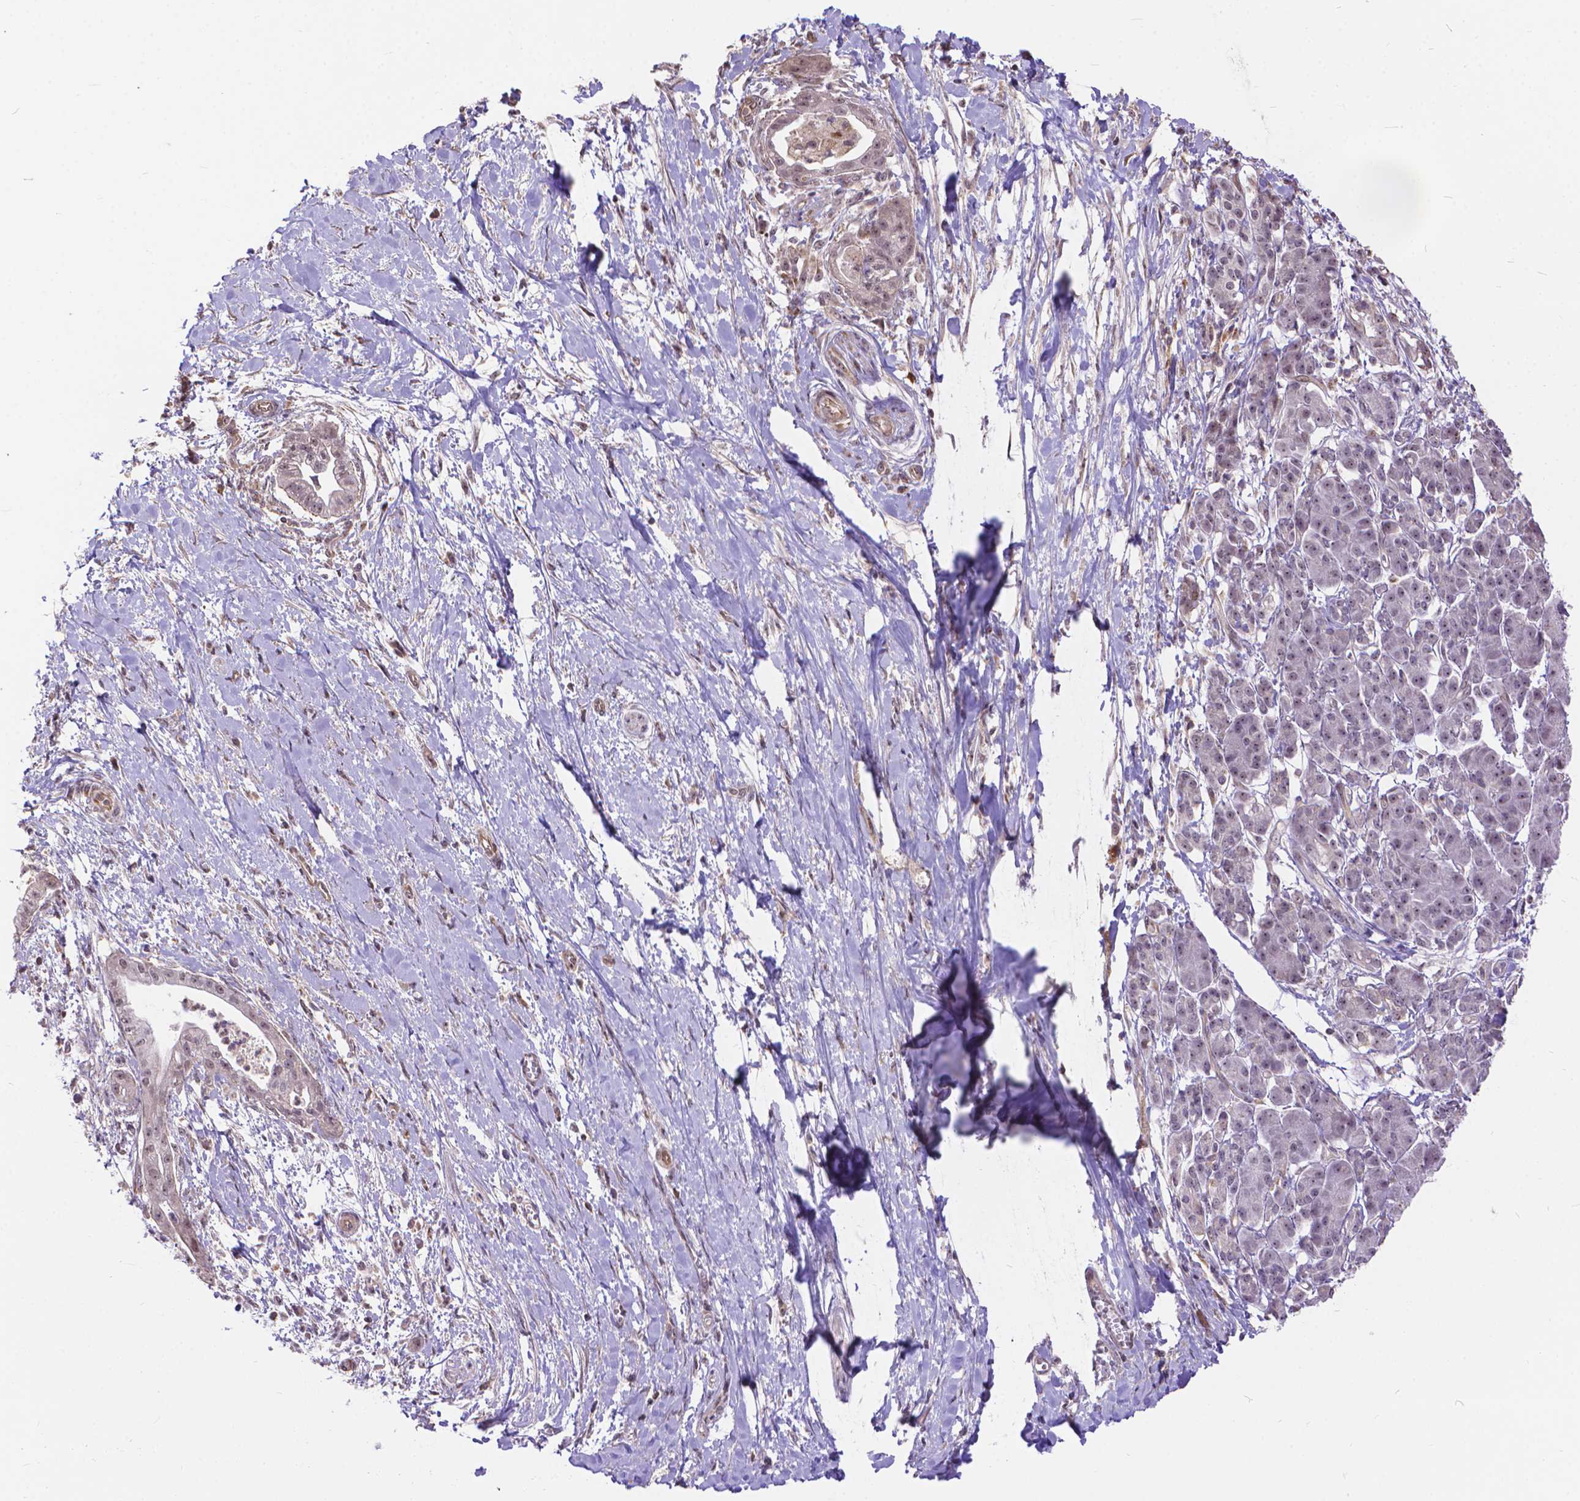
{"staining": {"intensity": "weak", "quantity": "<25%", "location": "nuclear"}, "tissue": "pancreatic cancer", "cell_type": "Tumor cells", "image_type": "cancer", "snomed": [{"axis": "morphology", "description": "Normal tissue, NOS"}, {"axis": "morphology", "description": "Adenocarcinoma, NOS"}, {"axis": "topography", "description": "Lymph node"}, {"axis": "topography", "description": "Pancreas"}], "caption": "The histopathology image shows no significant staining in tumor cells of adenocarcinoma (pancreatic).", "gene": "TMEM135", "patient": {"sex": "female", "age": 58}}